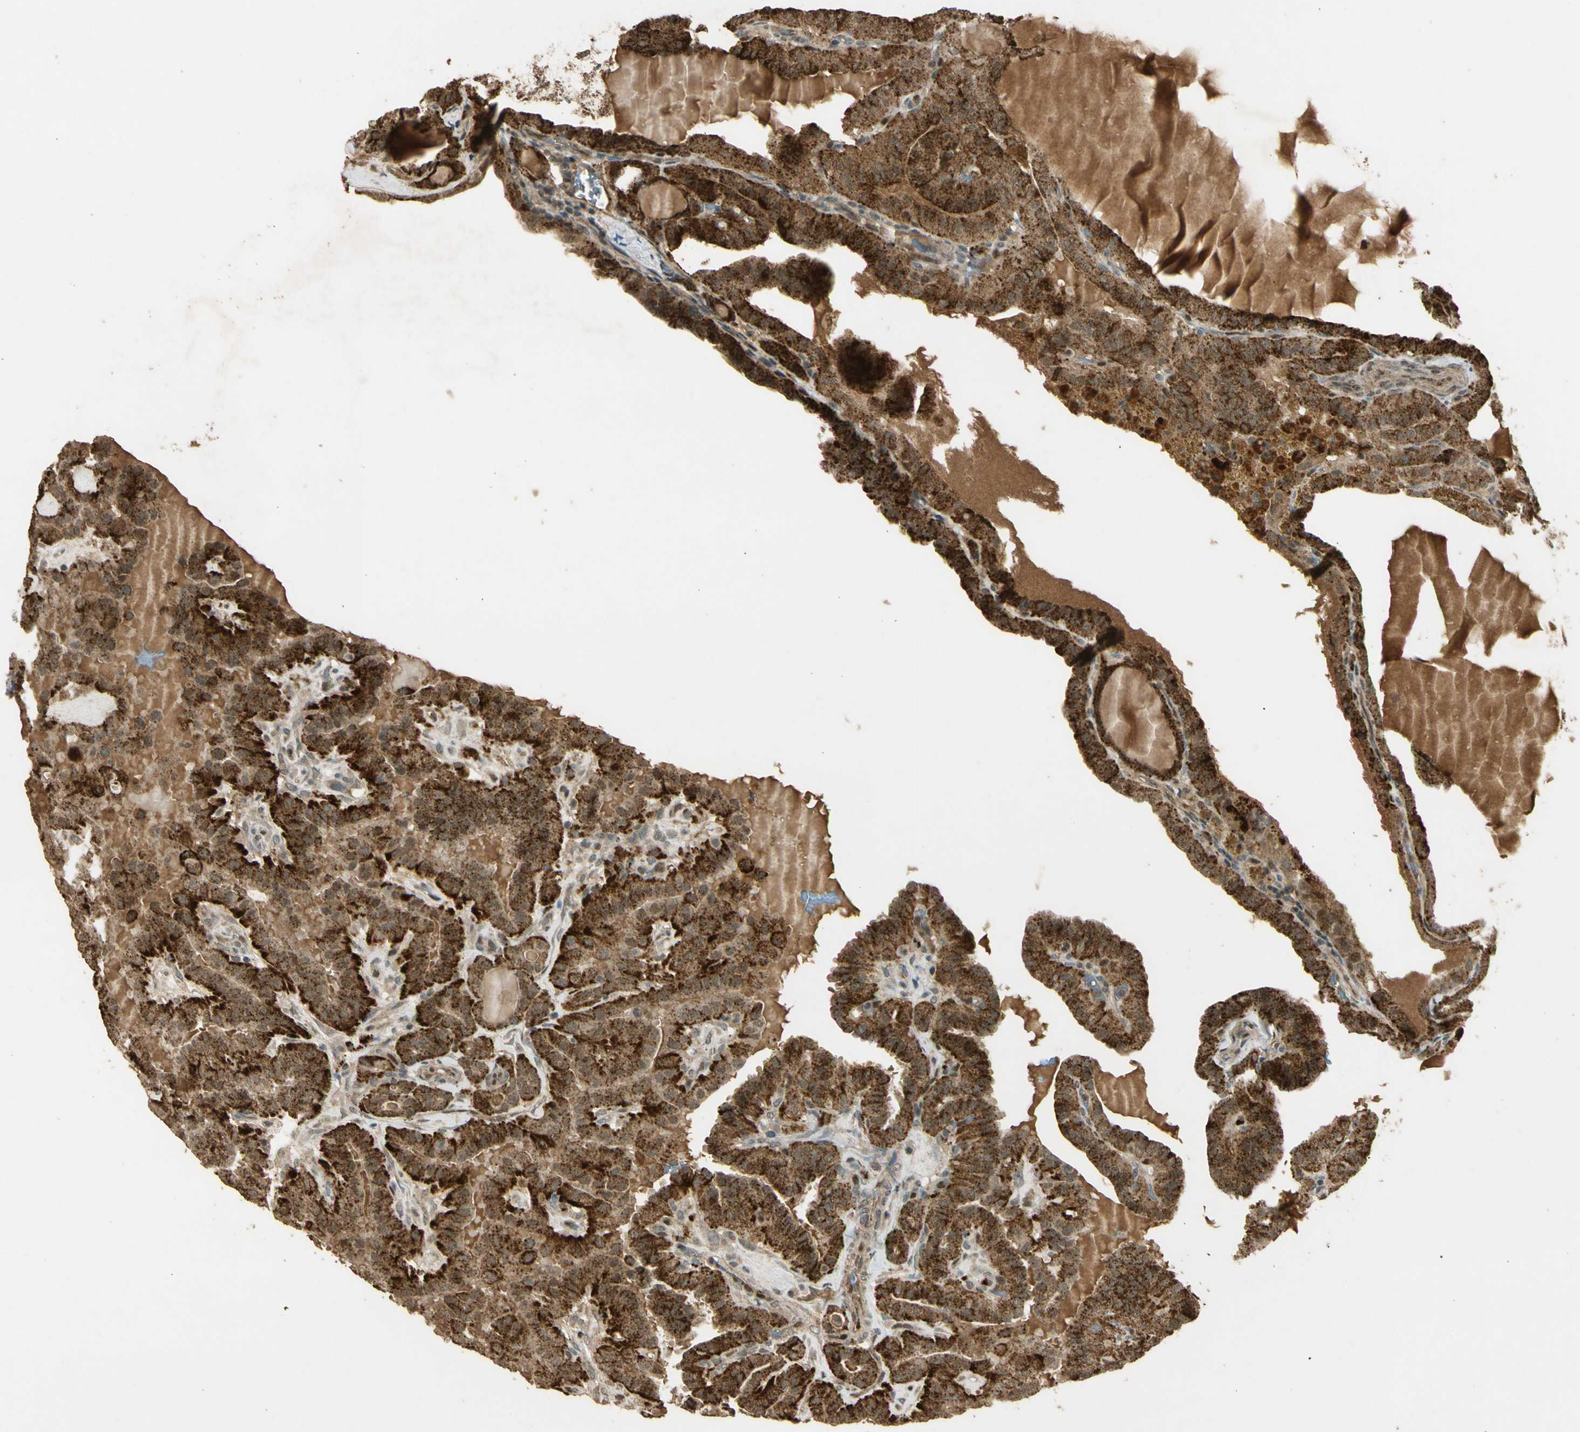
{"staining": {"intensity": "strong", "quantity": ">75%", "location": "cytoplasmic/membranous"}, "tissue": "thyroid cancer", "cell_type": "Tumor cells", "image_type": "cancer", "snomed": [{"axis": "morphology", "description": "Papillary adenocarcinoma, NOS"}, {"axis": "topography", "description": "Thyroid gland"}], "caption": "Immunohistochemical staining of human thyroid cancer displays strong cytoplasmic/membranous protein positivity in about >75% of tumor cells.", "gene": "GMEB2", "patient": {"sex": "male", "age": 77}}